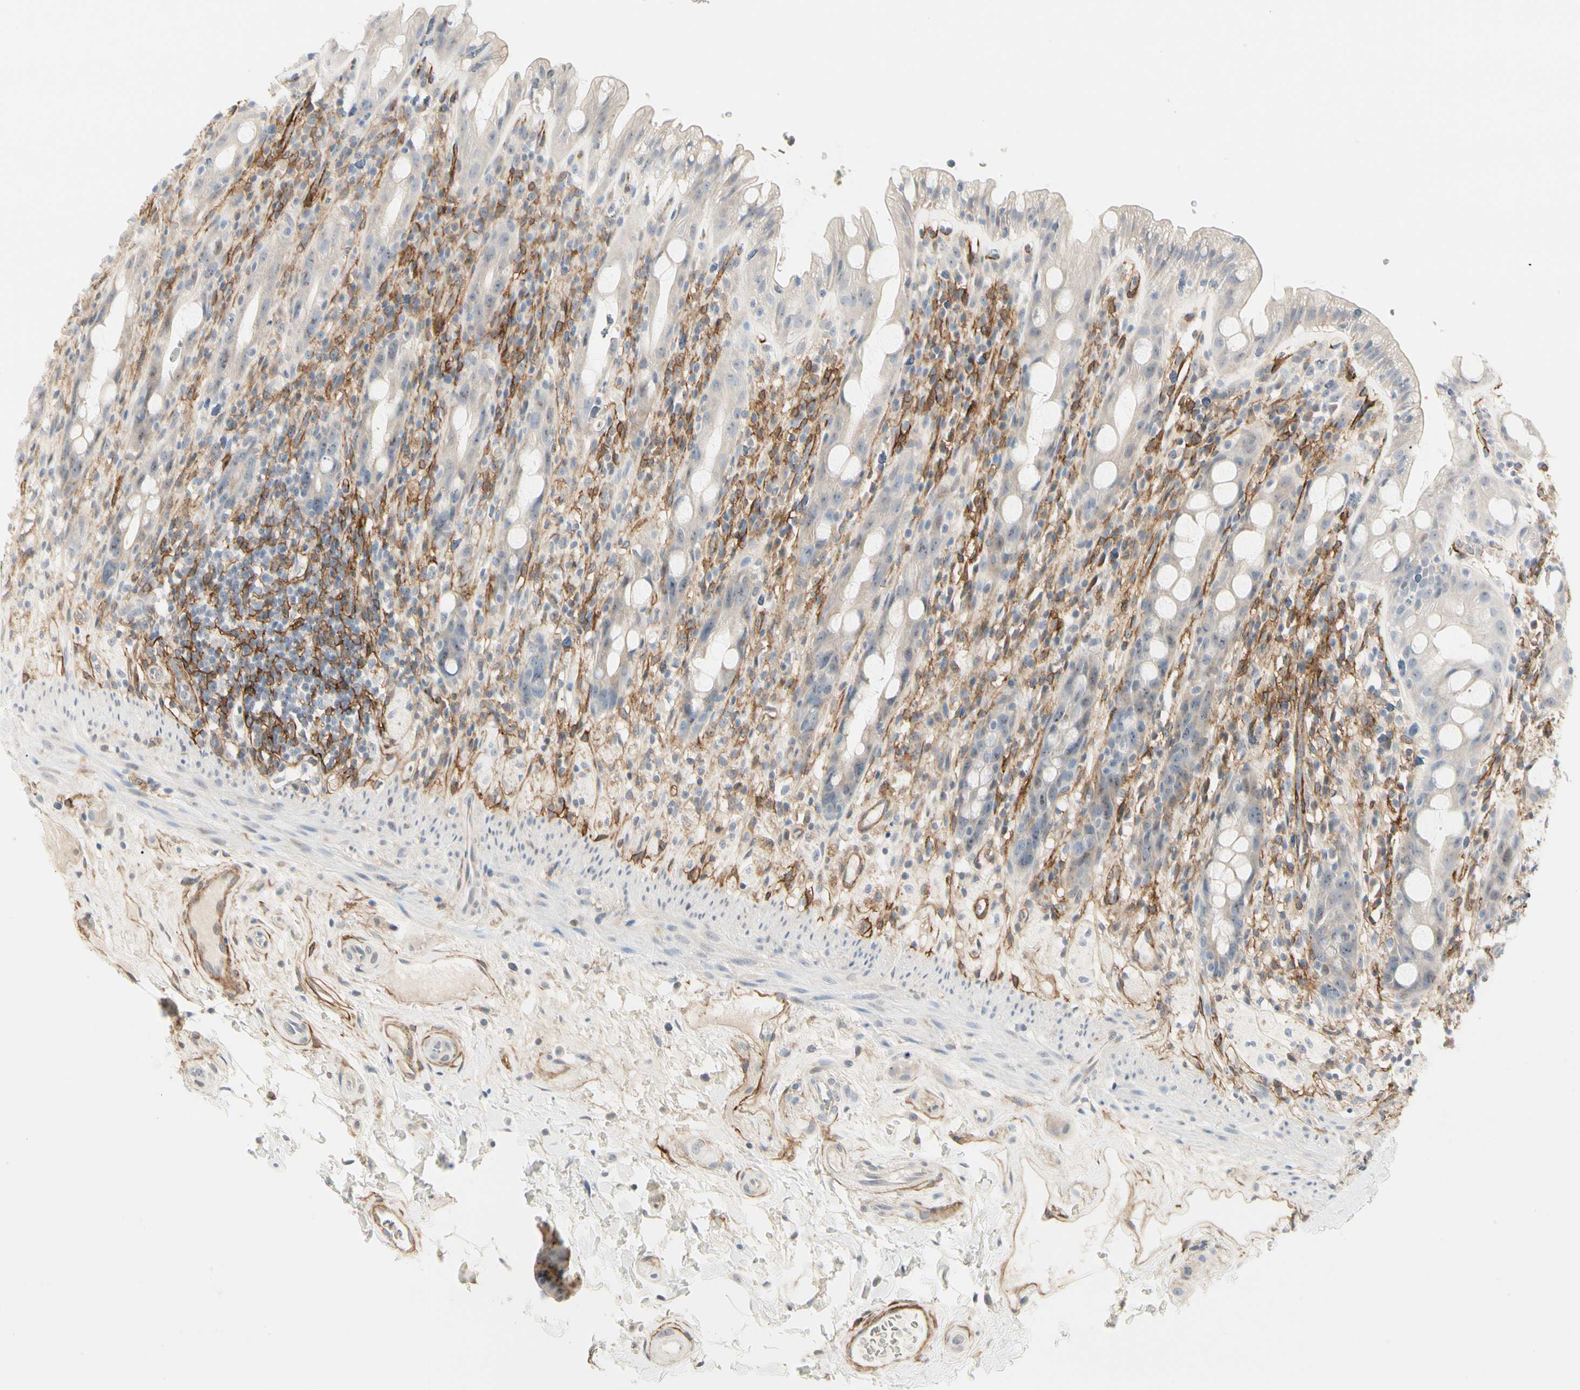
{"staining": {"intensity": "negative", "quantity": "none", "location": "none"}, "tissue": "rectum", "cell_type": "Glandular cells", "image_type": "normal", "snomed": [{"axis": "morphology", "description": "Normal tissue, NOS"}, {"axis": "topography", "description": "Rectum"}], "caption": "Rectum was stained to show a protein in brown. There is no significant positivity in glandular cells. Brightfield microscopy of immunohistochemistry (IHC) stained with DAB (3,3'-diaminobenzidine) (brown) and hematoxylin (blue), captured at high magnification.", "gene": "GGT5", "patient": {"sex": "male", "age": 44}}